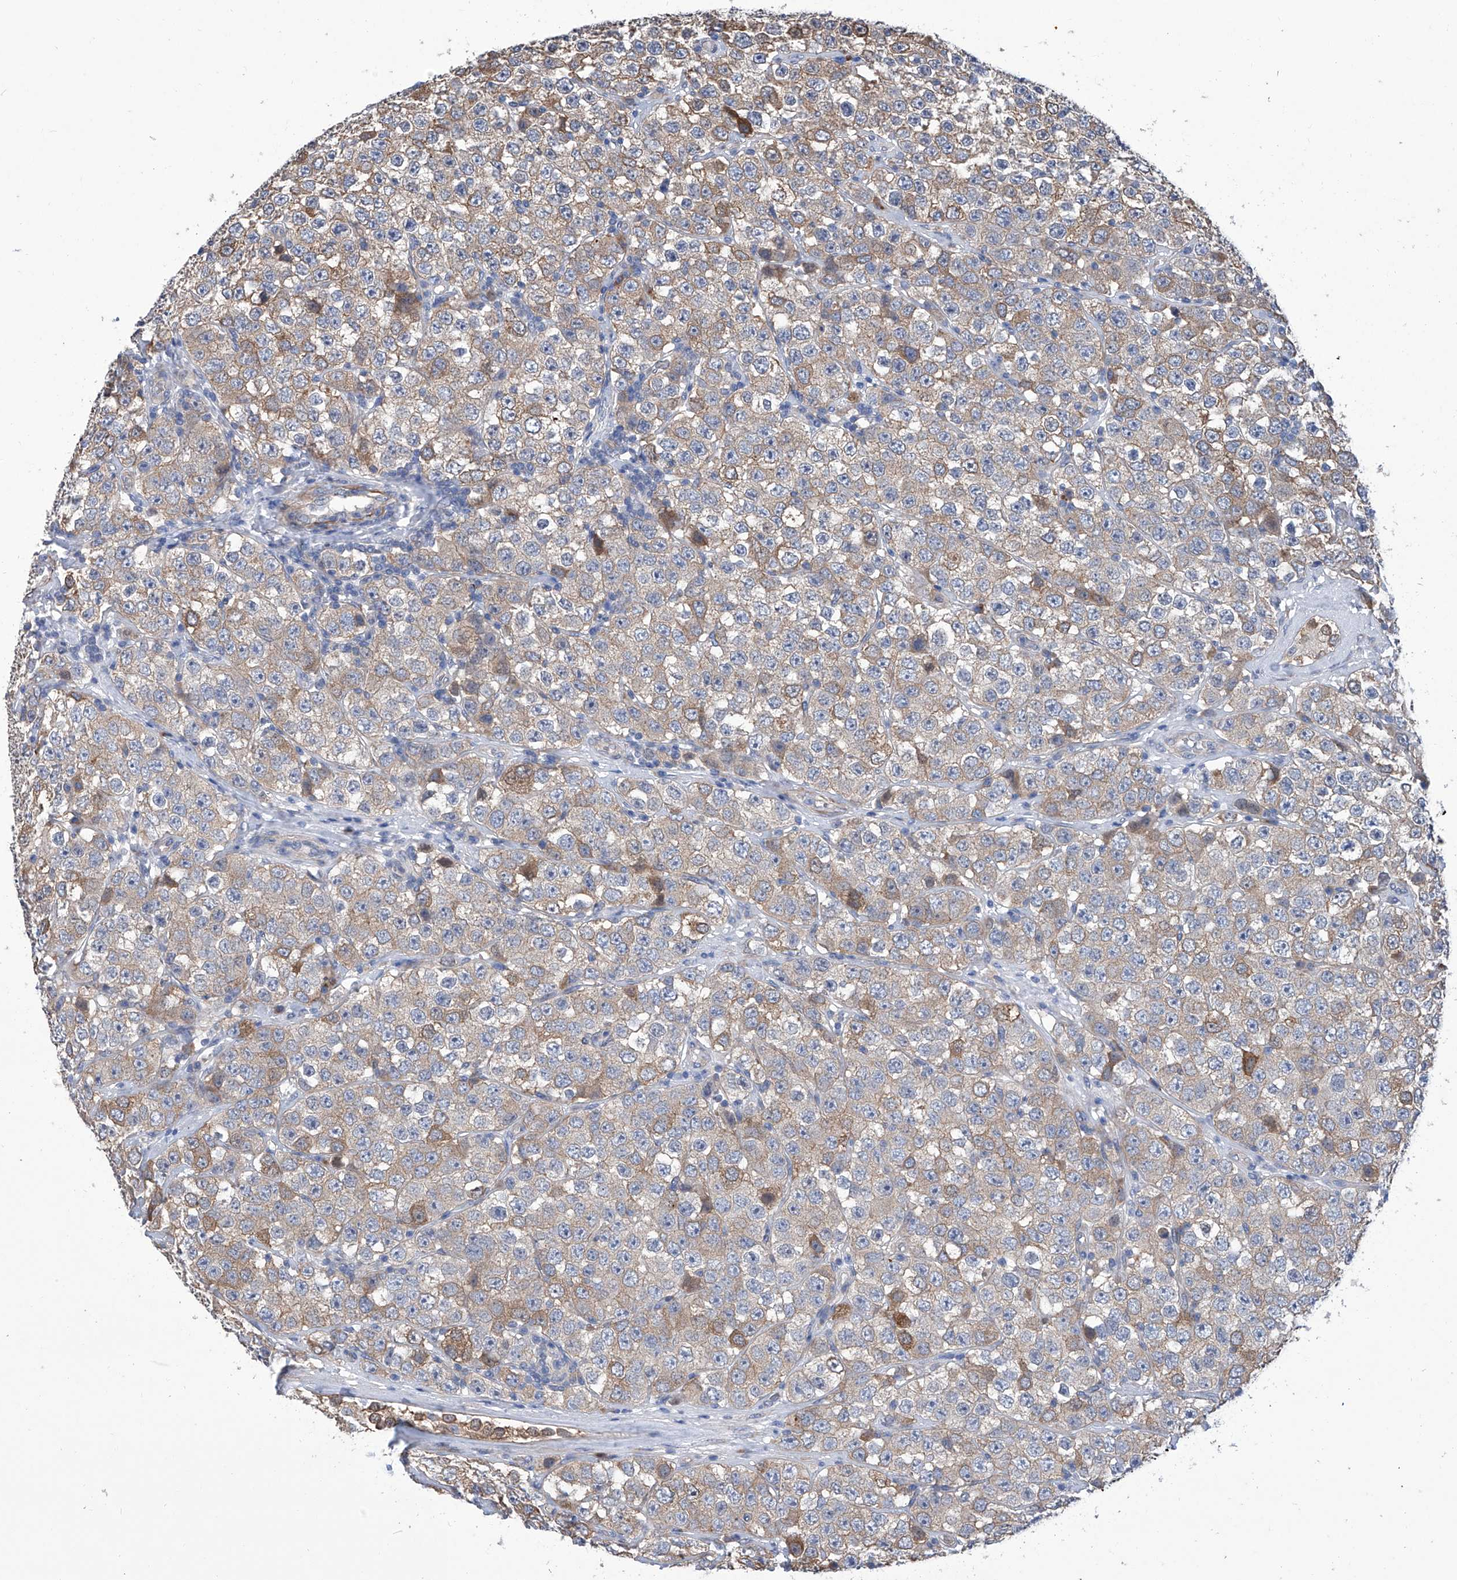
{"staining": {"intensity": "moderate", "quantity": "<25%", "location": "cytoplasmic/membranous"}, "tissue": "testis cancer", "cell_type": "Tumor cells", "image_type": "cancer", "snomed": [{"axis": "morphology", "description": "Seminoma, NOS"}, {"axis": "topography", "description": "Testis"}], "caption": "A histopathology image of testis cancer stained for a protein displays moderate cytoplasmic/membranous brown staining in tumor cells. The staining was performed using DAB (3,3'-diaminobenzidine), with brown indicating positive protein expression. Nuclei are stained blue with hematoxylin.", "gene": "SMS", "patient": {"sex": "male", "age": 28}}